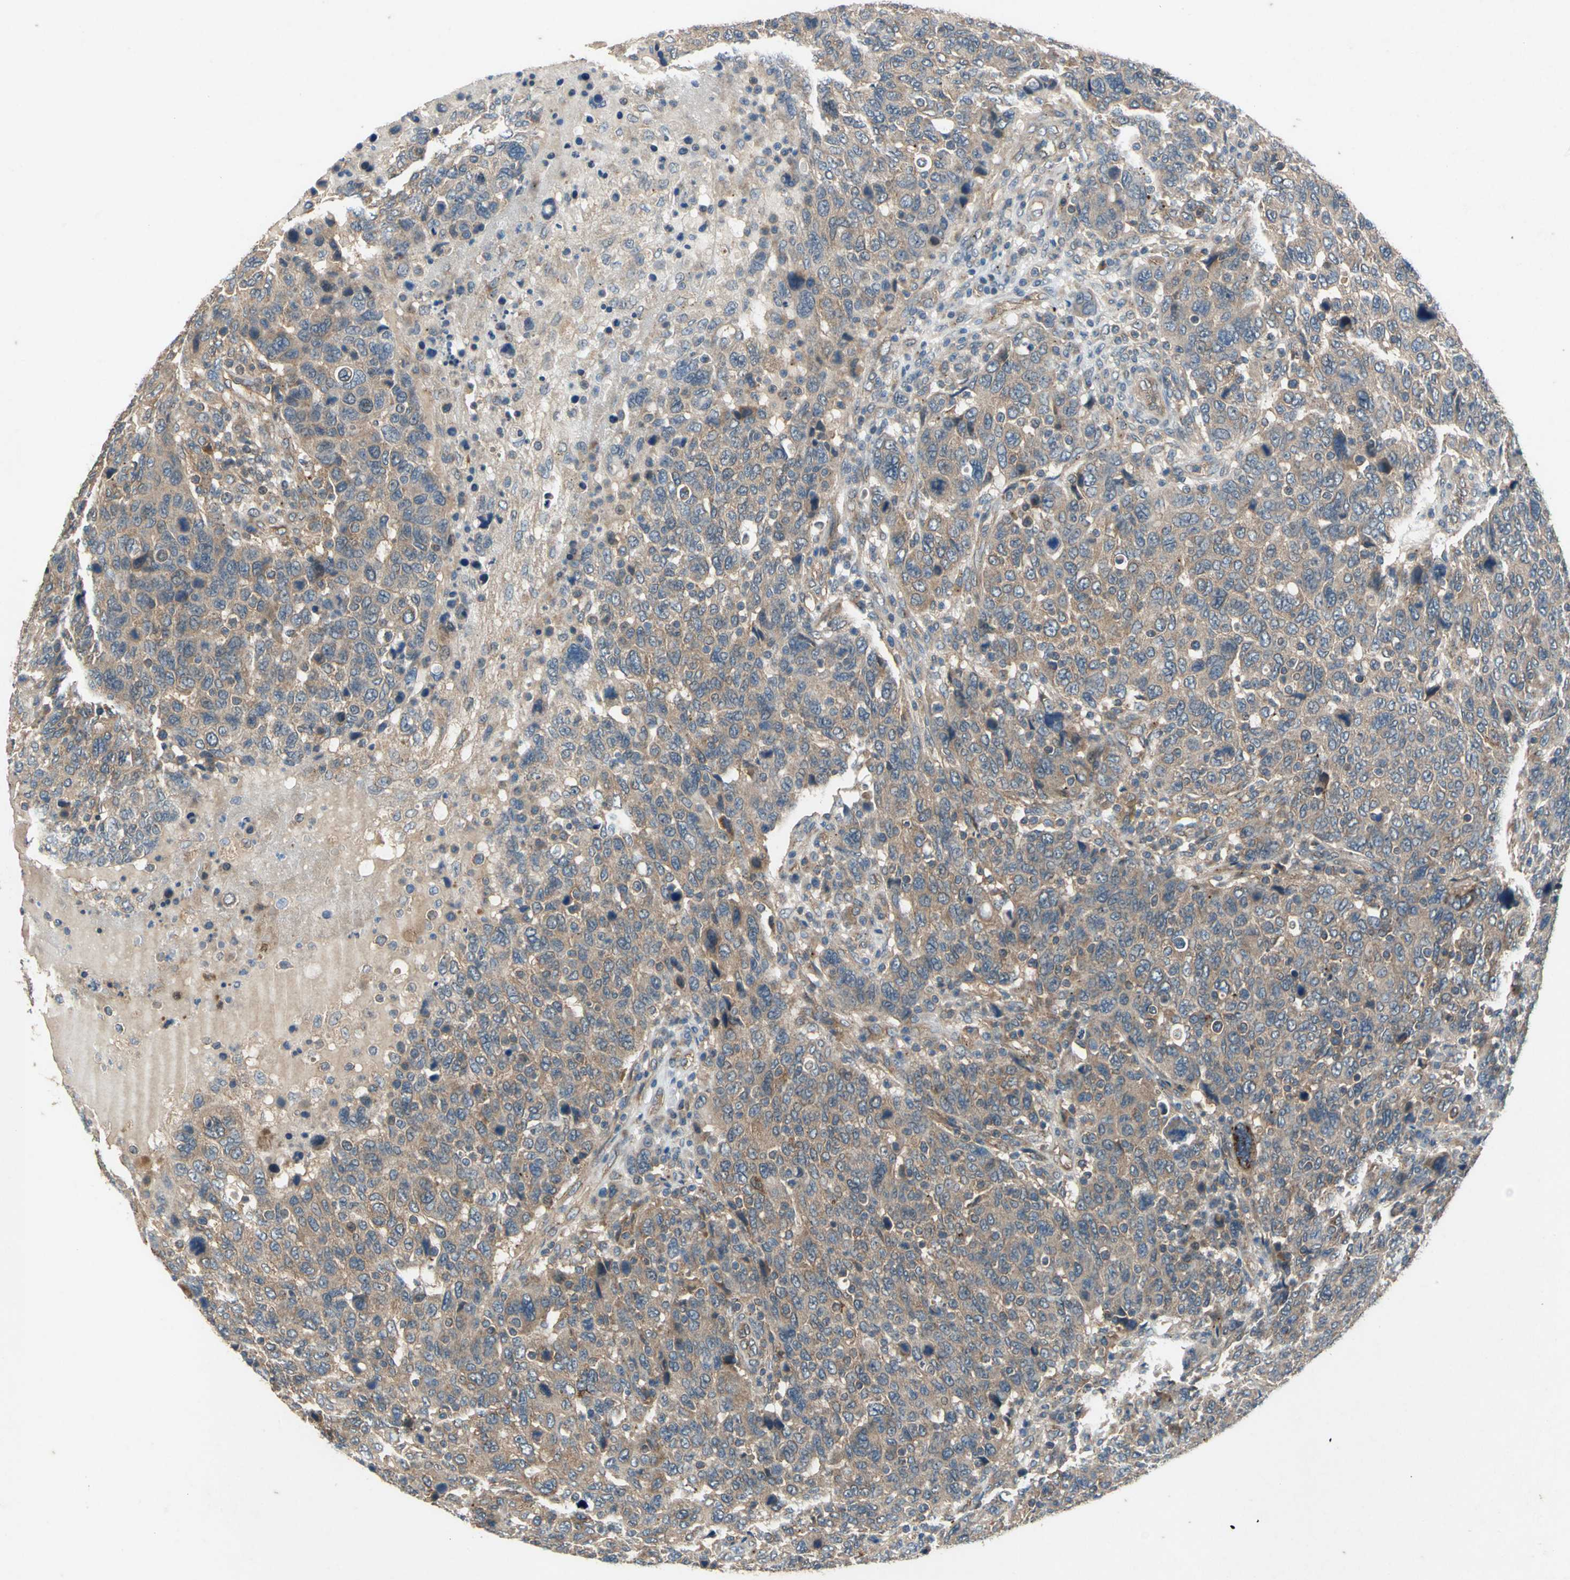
{"staining": {"intensity": "moderate", "quantity": ">75%", "location": "cytoplasmic/membranous"}, "tissue": "breast cancer", "cell_type": "Tumor cells", "image_type": "cancer", "snomed": [{"axis": "morphology", "description": "Duct carcinoma"}, {"axis": "topography", "description": "Breast"}], "caption": "Approximately >75% of tumor cells in human breast cancer (intraductal carcinoma) display moderate cytoplasmic/membranous protein positivity as visualized by brown immunohistochemical staining.", "gene": "EMCN", "patient": {"sex": "female", "age": 37}}